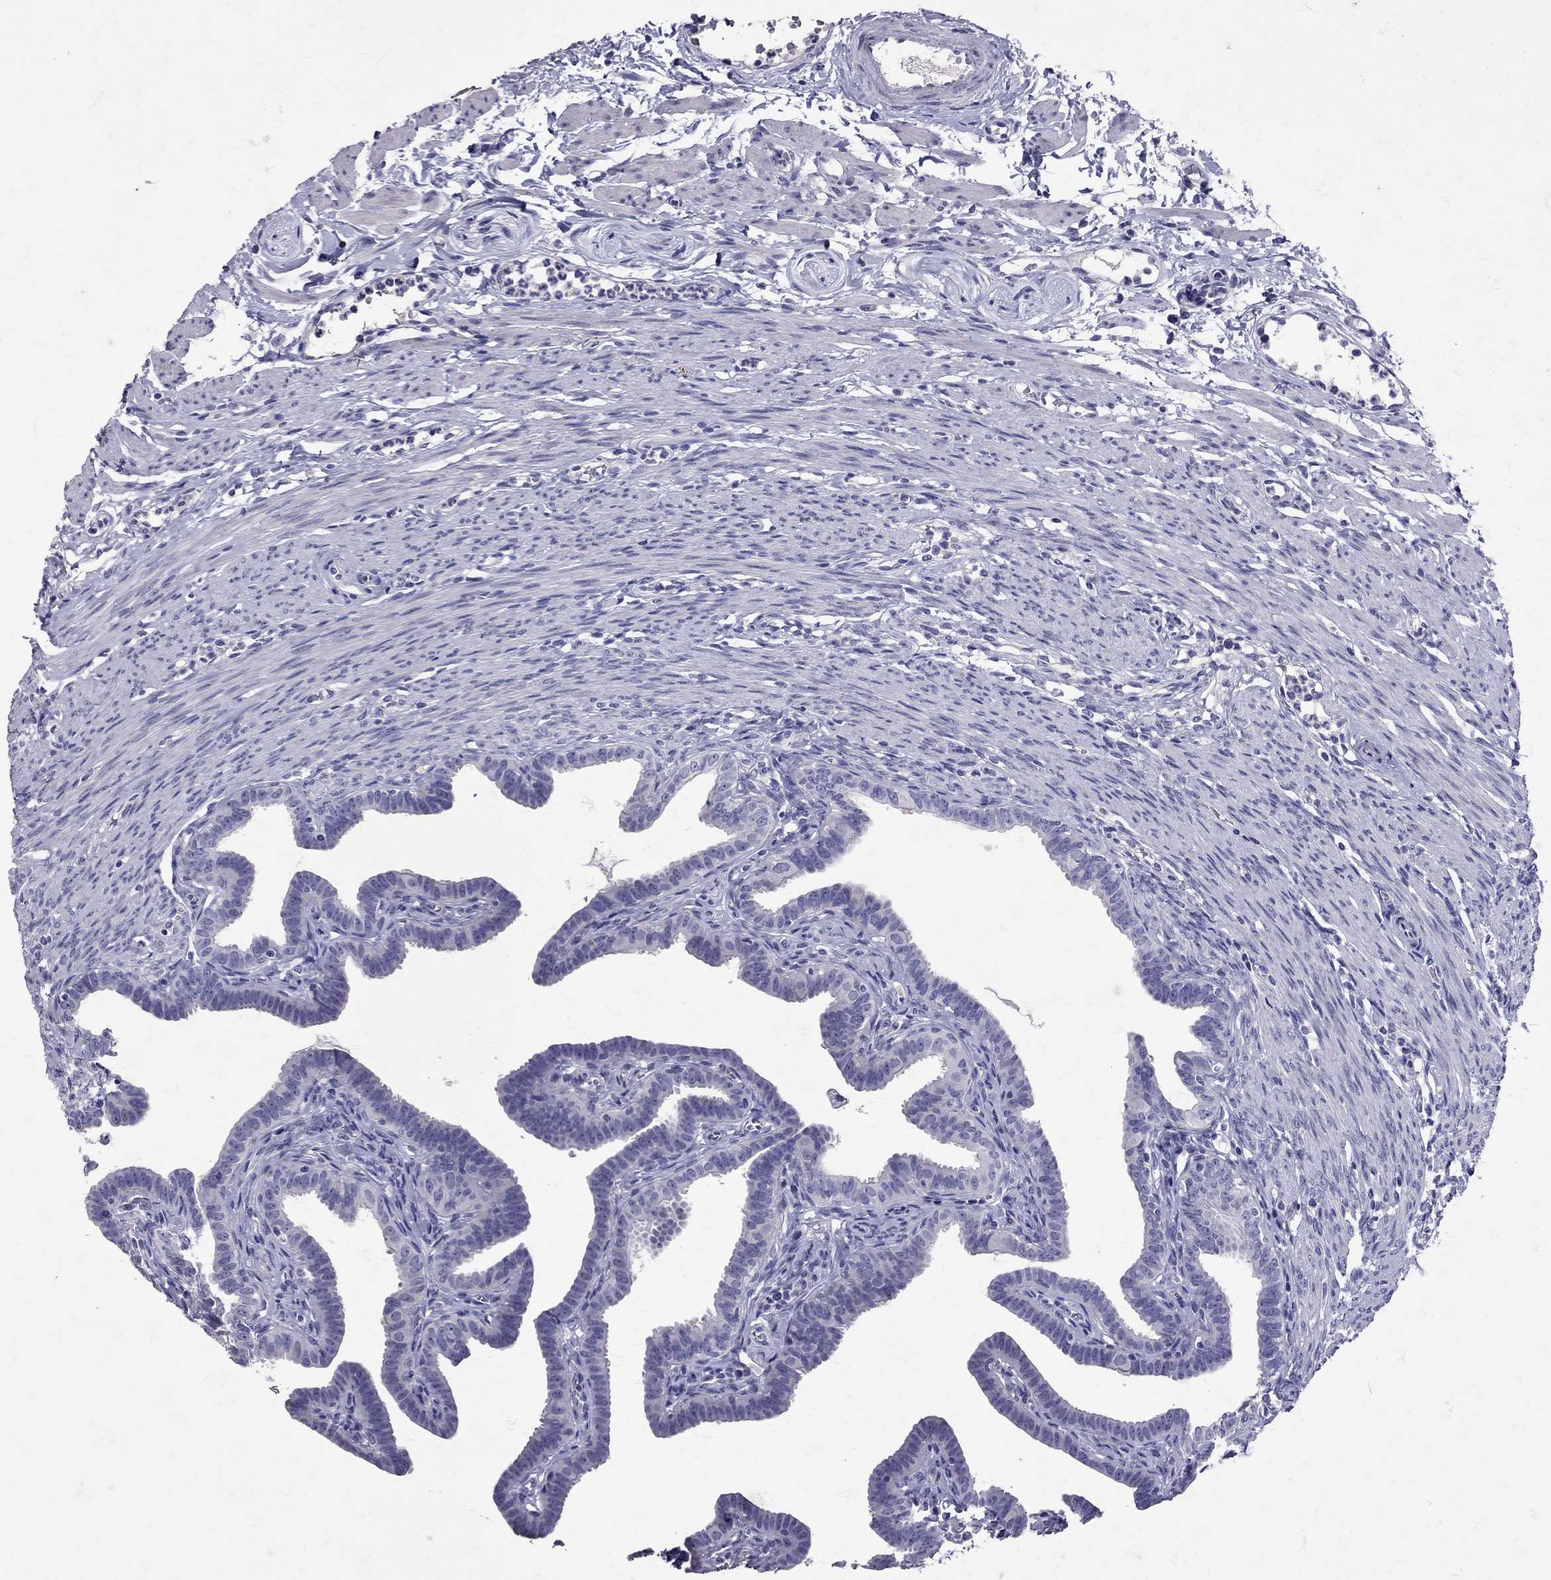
{"staining": {"intensity": "negative", "quantity": "none", "location": "none"}, "tissue": "fallopian tube", "cell_type": "Glandular cells", "image_type": "normal", "snomed": [{"axis": "morphology", "description": "Normal tissue, NOS"}, {"axis": "topography", "description": "Fallopian tube"}, {"axis": "topography", "description": "Ovary"}], "caption": "The IHC micrograph has no significant staining in glandular cells of fallopian tube.", "gene": "SST", "patient": {"sex": "female", "age": 33}}